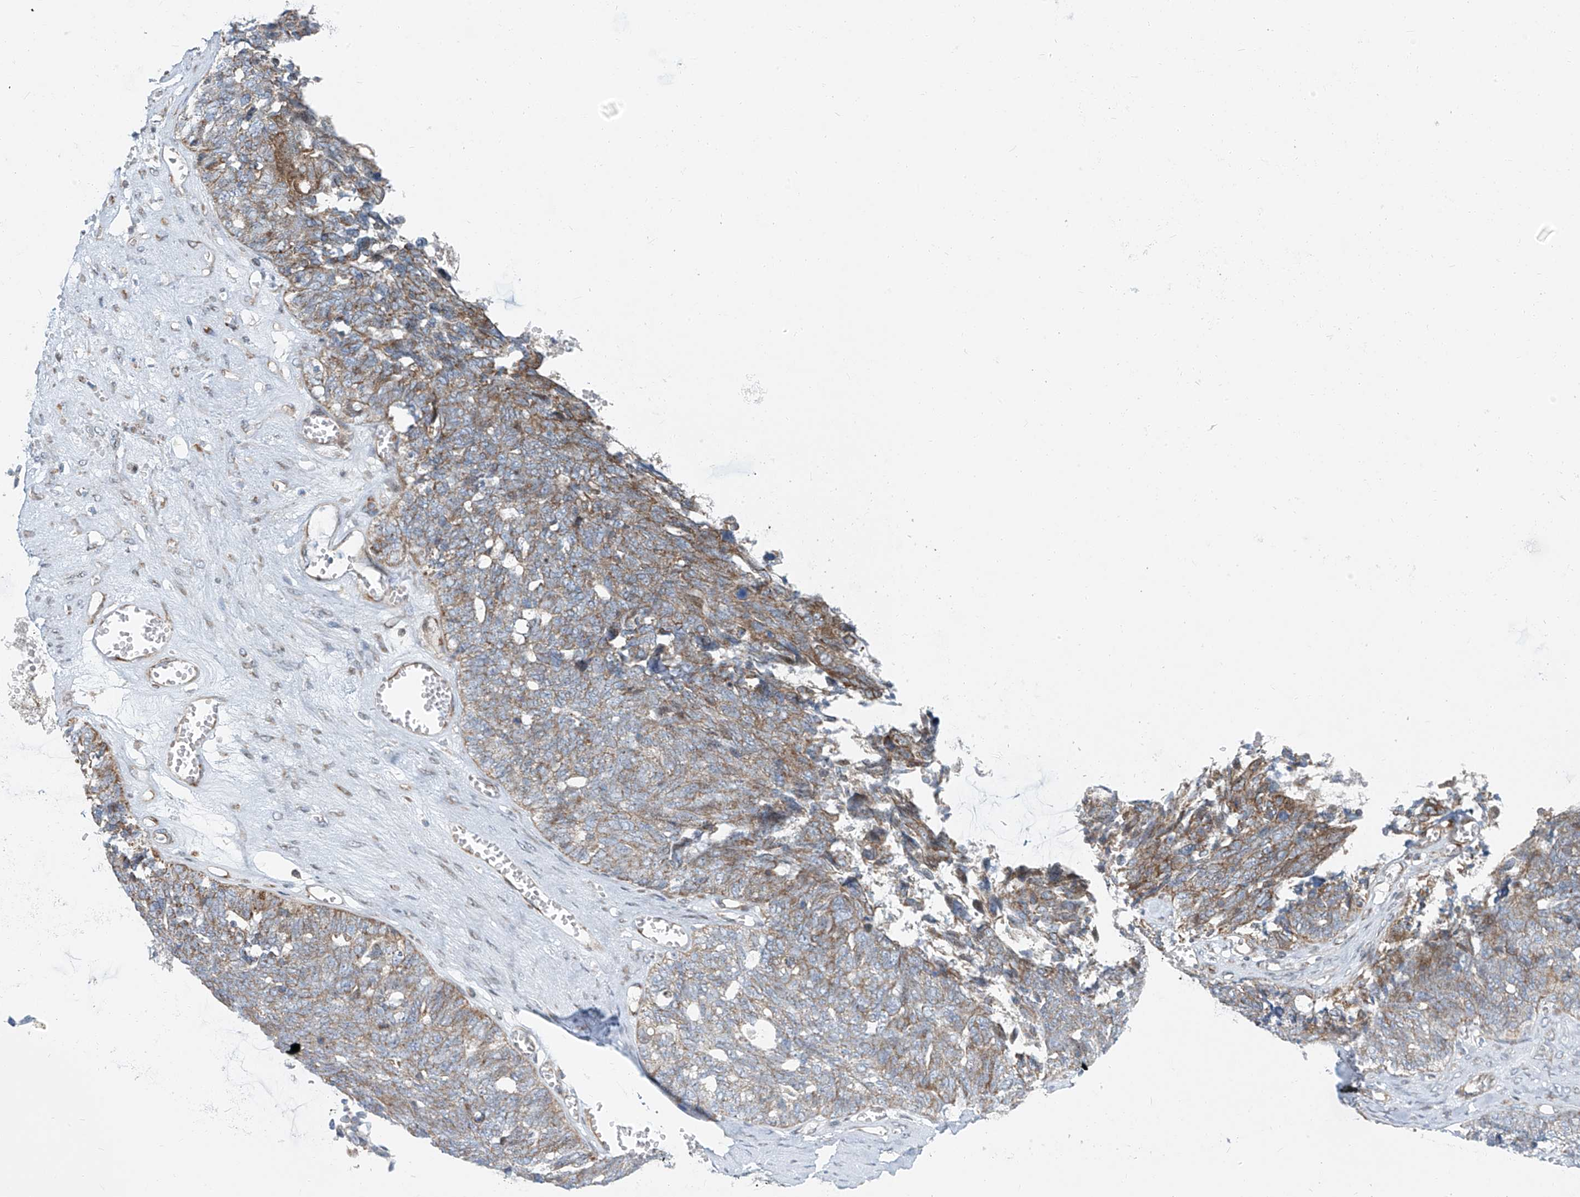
{"staining": {"intensity": "moderate", "quantity": "25%-75%", "location": "cytoplasmic/membranous"}, "tissue": "ovarian cancer", "cell_type": "Tumor cells", "image_type": "cancer", "snomed": [{"axis": "morphology", "description": "Cystadenocarcinoma, serous, NOS"}, {"axis": "topography", "description": "Ovary"}], "caption": "Ovarian cancer was stained to show a protein in brown. There is medium levels of moderate cytoplasmic/membranous positivity in about 25%-75% of tumor cells.", "gene": "HIC2", "patient": {"sex": "female", "age": 79}}